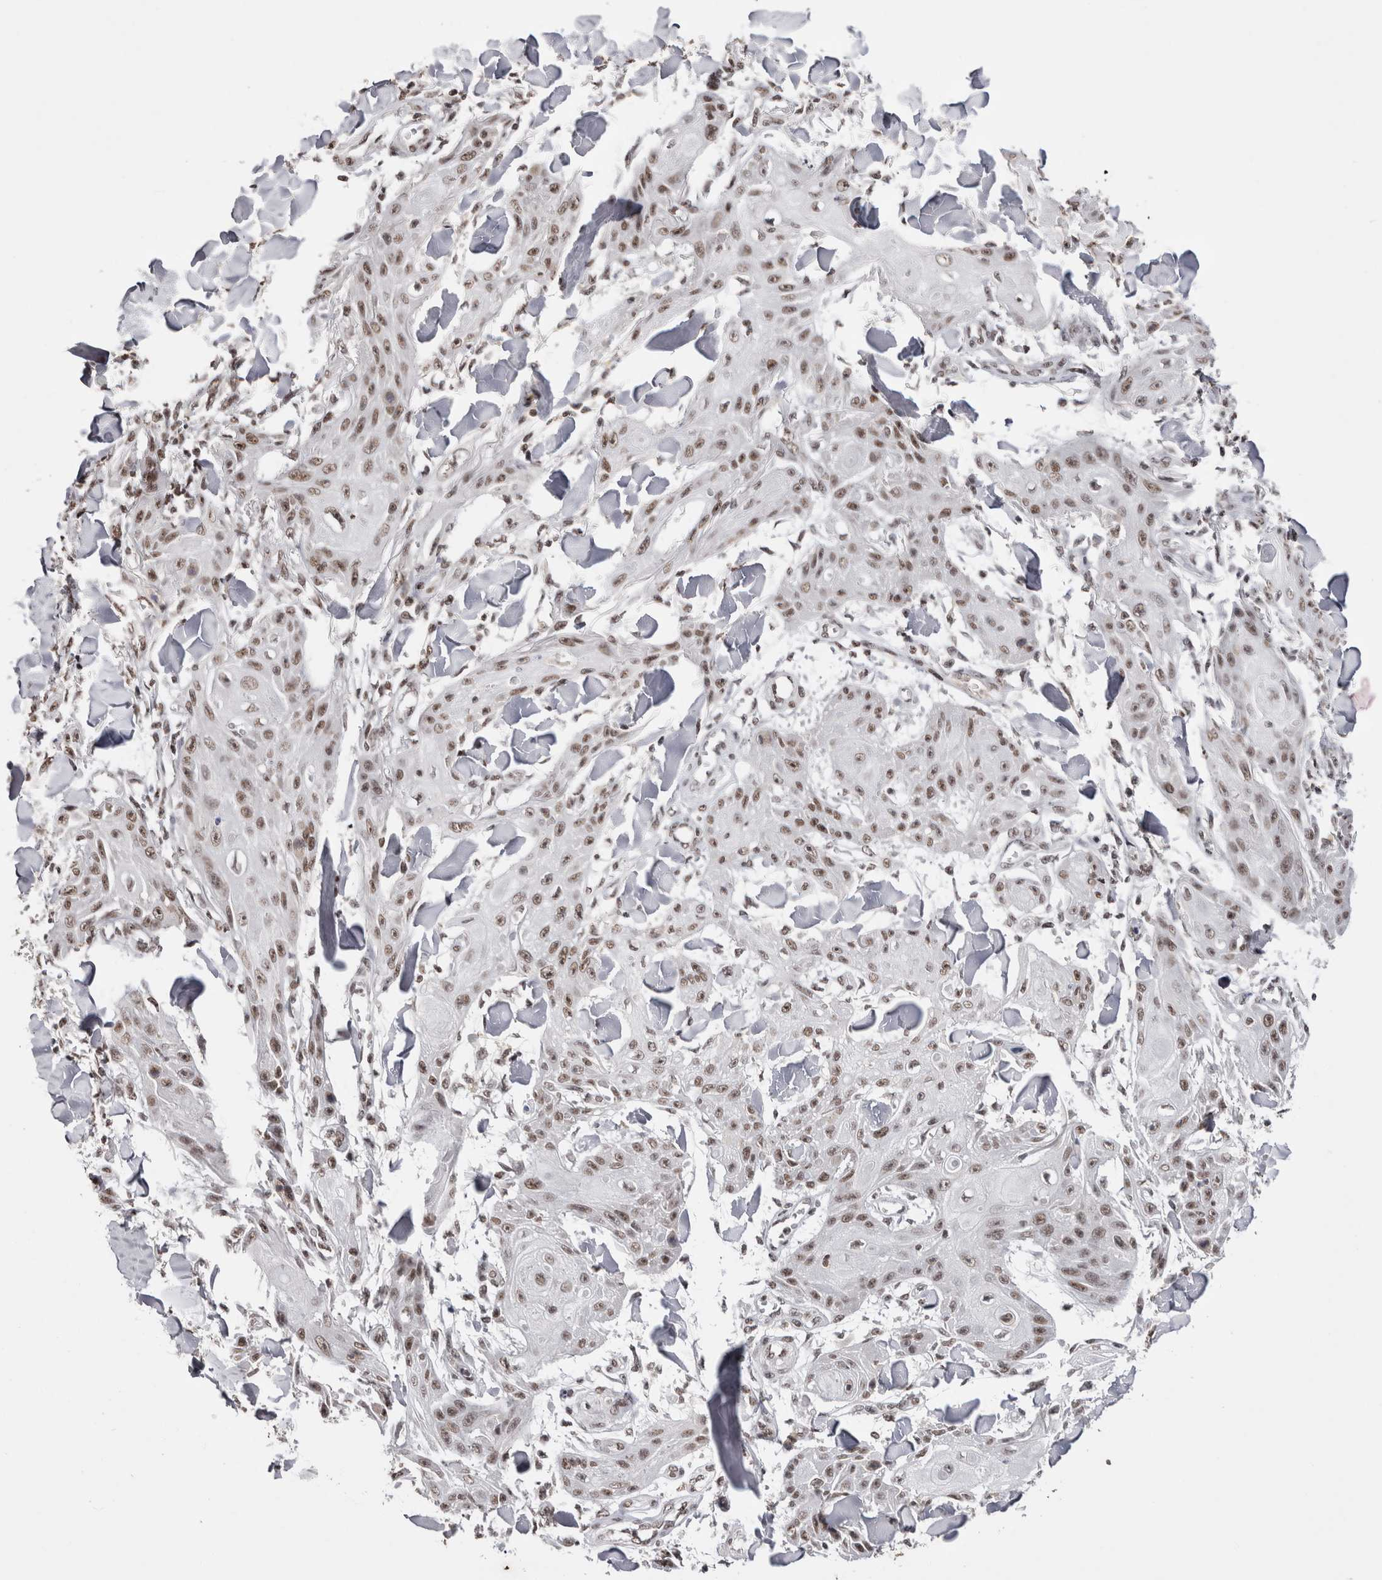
{"staining": {"intensity": "moderate", "quantity": ">75%", "location": "nuclear"}, "tissue": "skin cancer", "cell_type": "Tumor cells", "image_type": "cancer", "snomed": [{"axis": "morphology", "description": "Squamous cell carcinoma, NOS"}, {"axis": "topography", "description": "Skin"}], "caption": "Protein expression by IHC displays moderate nuclear expression in about >75% of tumor cells in squamous cell carcinoma (skin).", "gene": "SMC1A", "patient": {"sex": "male", "age": 74}}